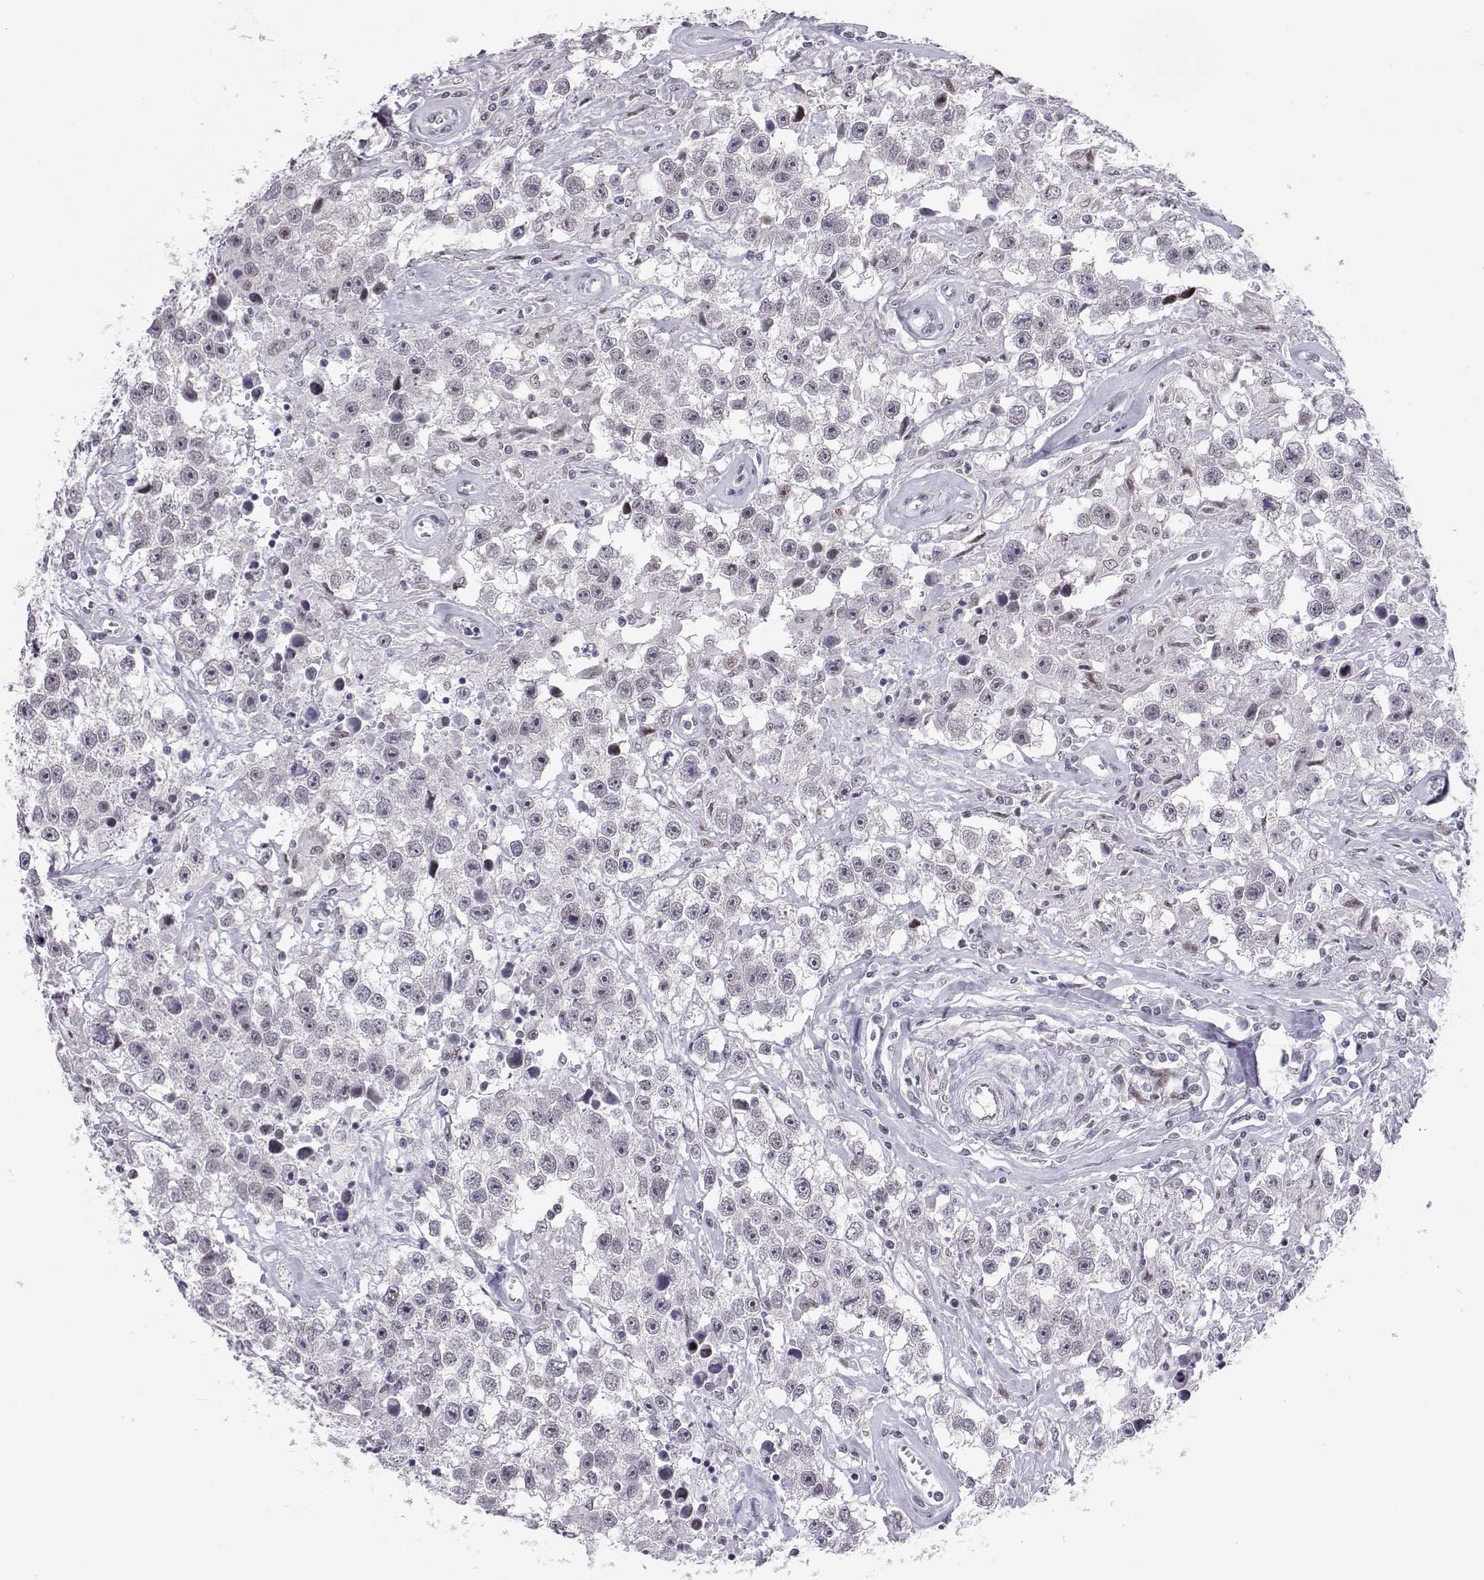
{"staining": {"intensity": "negative", "quantity": "none", "location": "none"}, "tissue": "testis cancer", "cell_type": "Tumor cells", "image_type": "cancer", "snomed": [{"axis": "morphology", "description": "Seminoma, NOS"}, {"axis": "topography", "description": "Testis"}], "caption": "Tumor cells show no significant positivity in testis cancer.", "gene": "SIX6", "patient": {"sex": "male", "age": 43}}